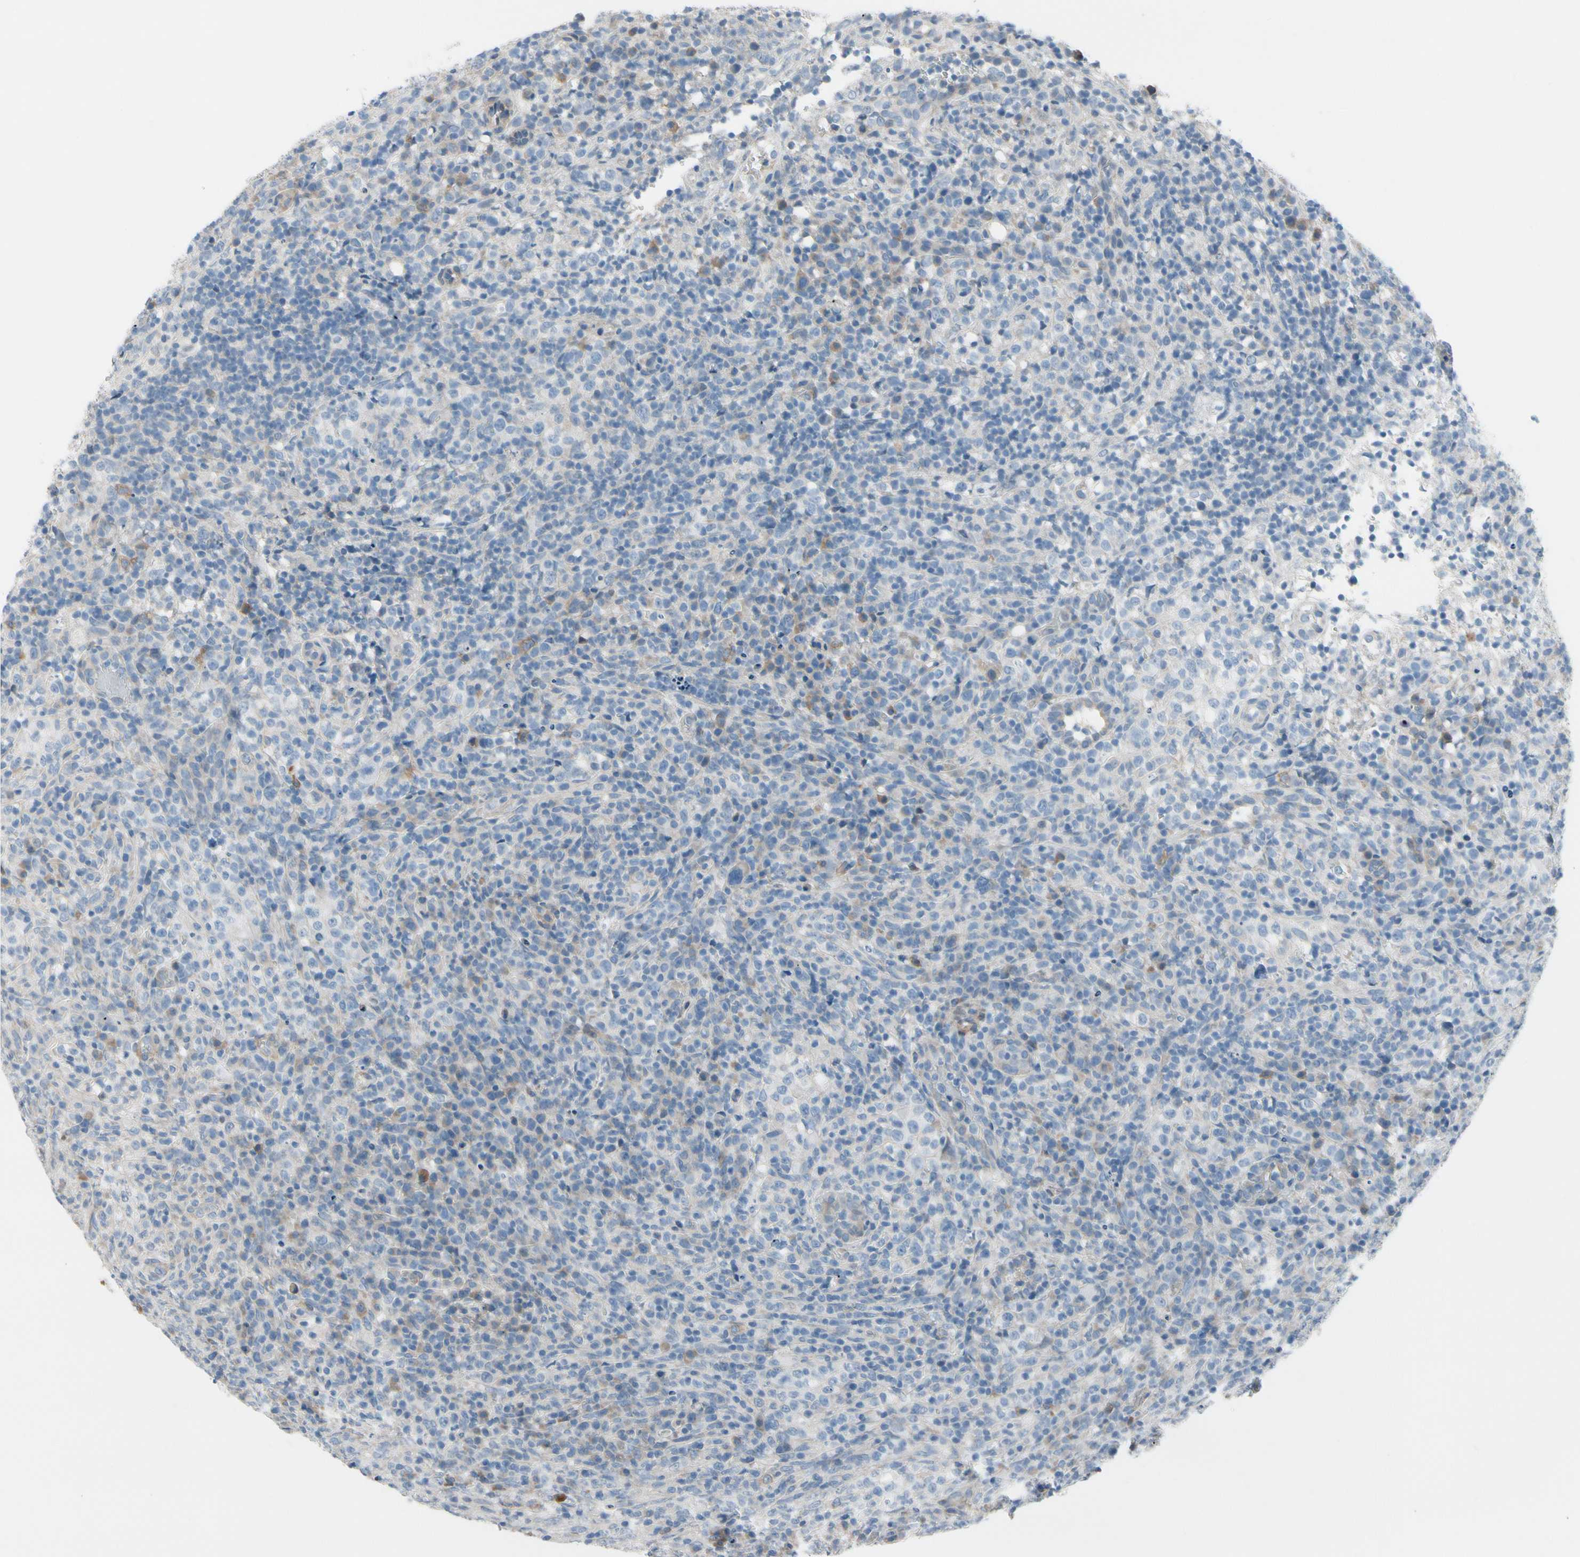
{"staining": {"intensity": "weak", "quantity": "<25%", "location": "cytoplasmic/membranous"}, "tissue": "lymphoma", "cell_type": "Tumor cells", "image_type": "cancer", "snomed": [{"axis": "morphology", "description": "Malignant lymphoma, non-Hodgkin's type, High grade"}, {"axis": "topography", "description": "Lymph node"}], "caption": "Immunohistochemical staining of high-grade malignant lymphoma, non-Hodgkin's type shows no significant positivity in tumor cells.", "gene": "MAP2", "patient": {"sex": "female", "age": 76}}